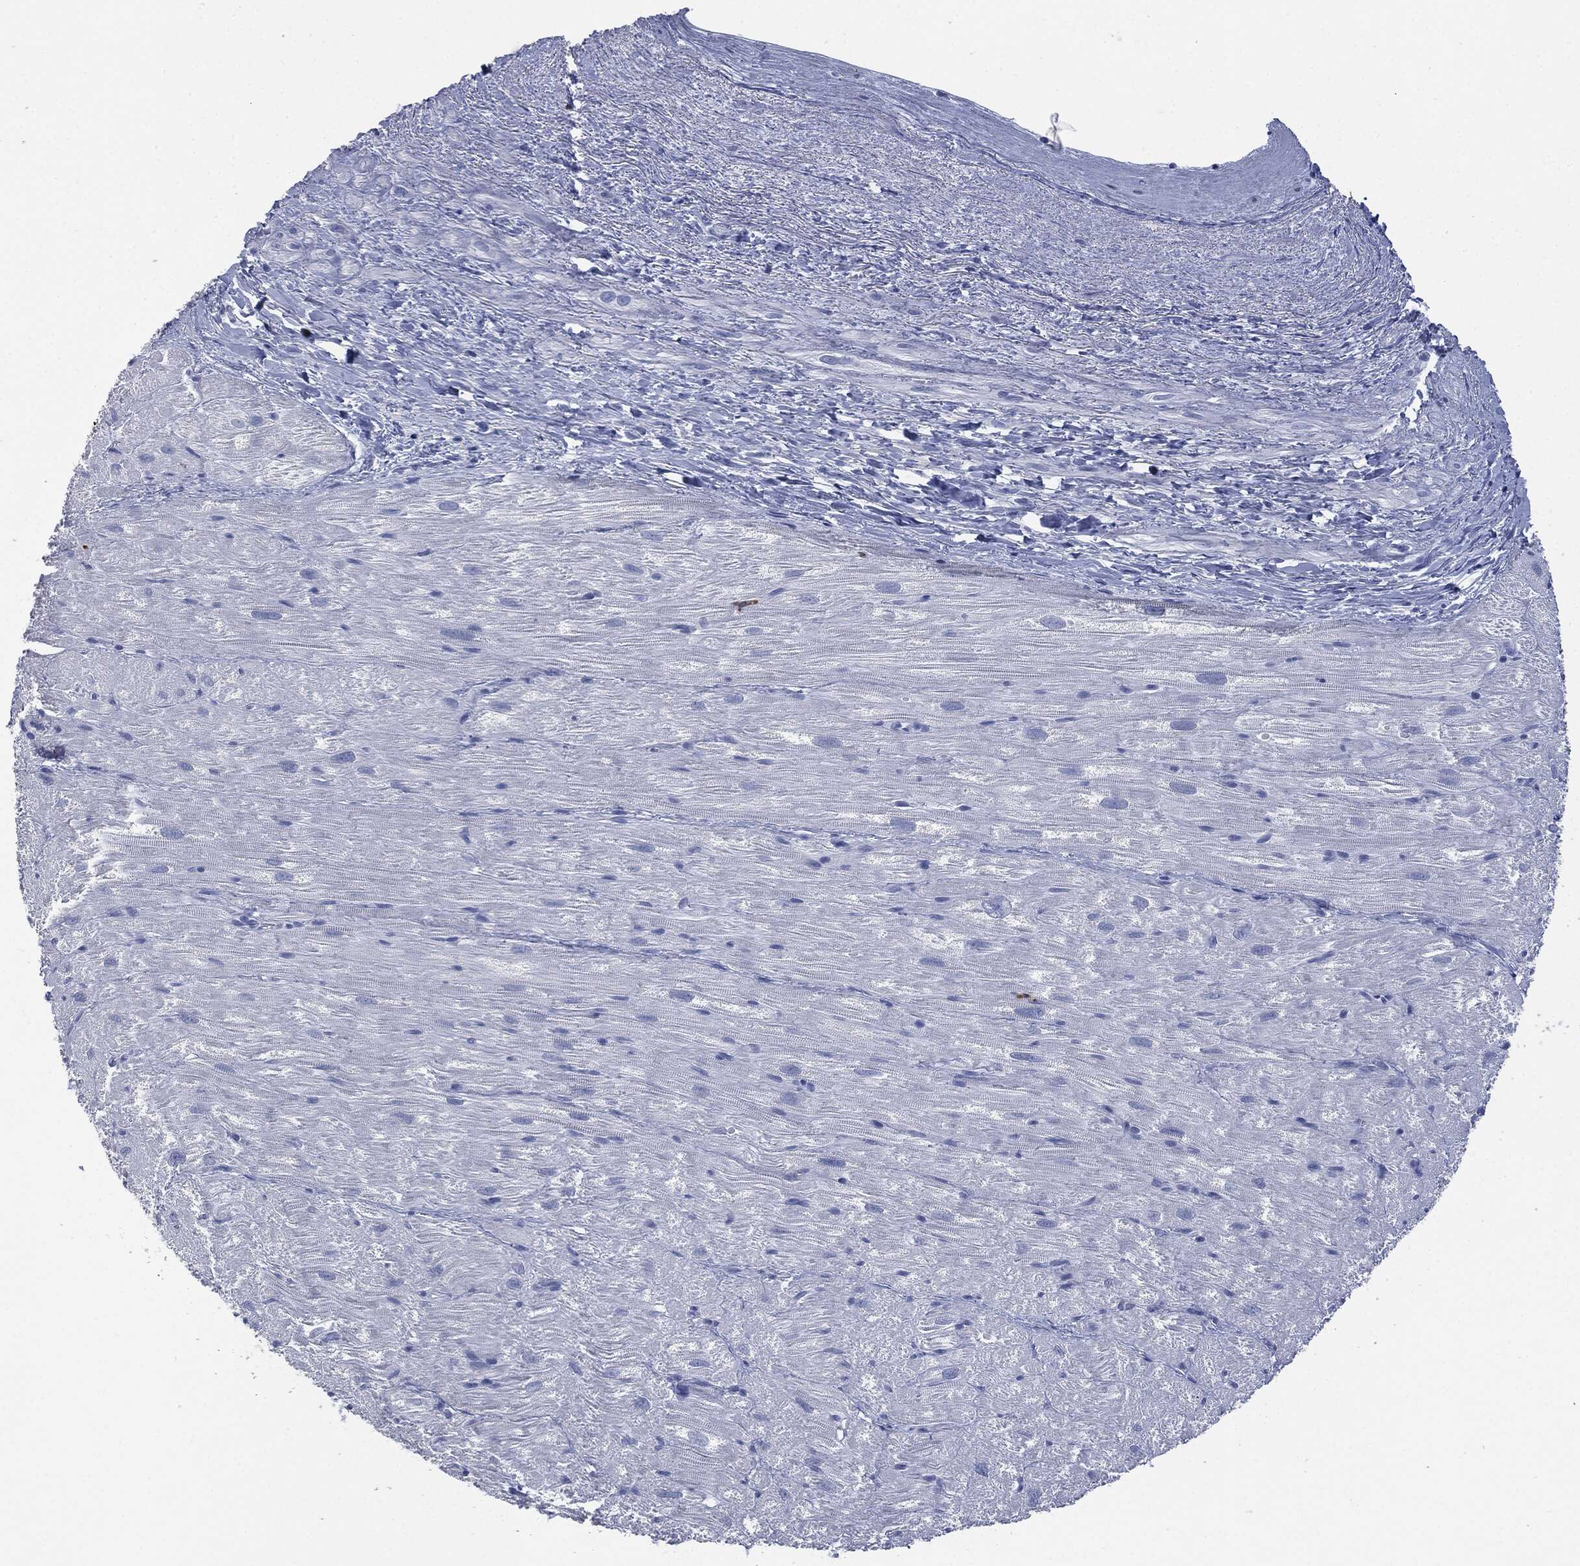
{"staining": {"intensity": "negative", "quantity": "none", "location": "none"}, "tissue": "heart muscle", "cell_type": "Cardiomyocytes", "image_type": "normal", "snomed": [{"axis": "morphology", "description": "Normal tissue, NOS"}, {"axis": "topography", "description": "Heart"}], "caption": "Immunohistochemistry of normal human heart muscle reveals no expression in cardiomyocytes.", "gene": "CEACAM8", "patient": {"sex": "male", "age": 62}}